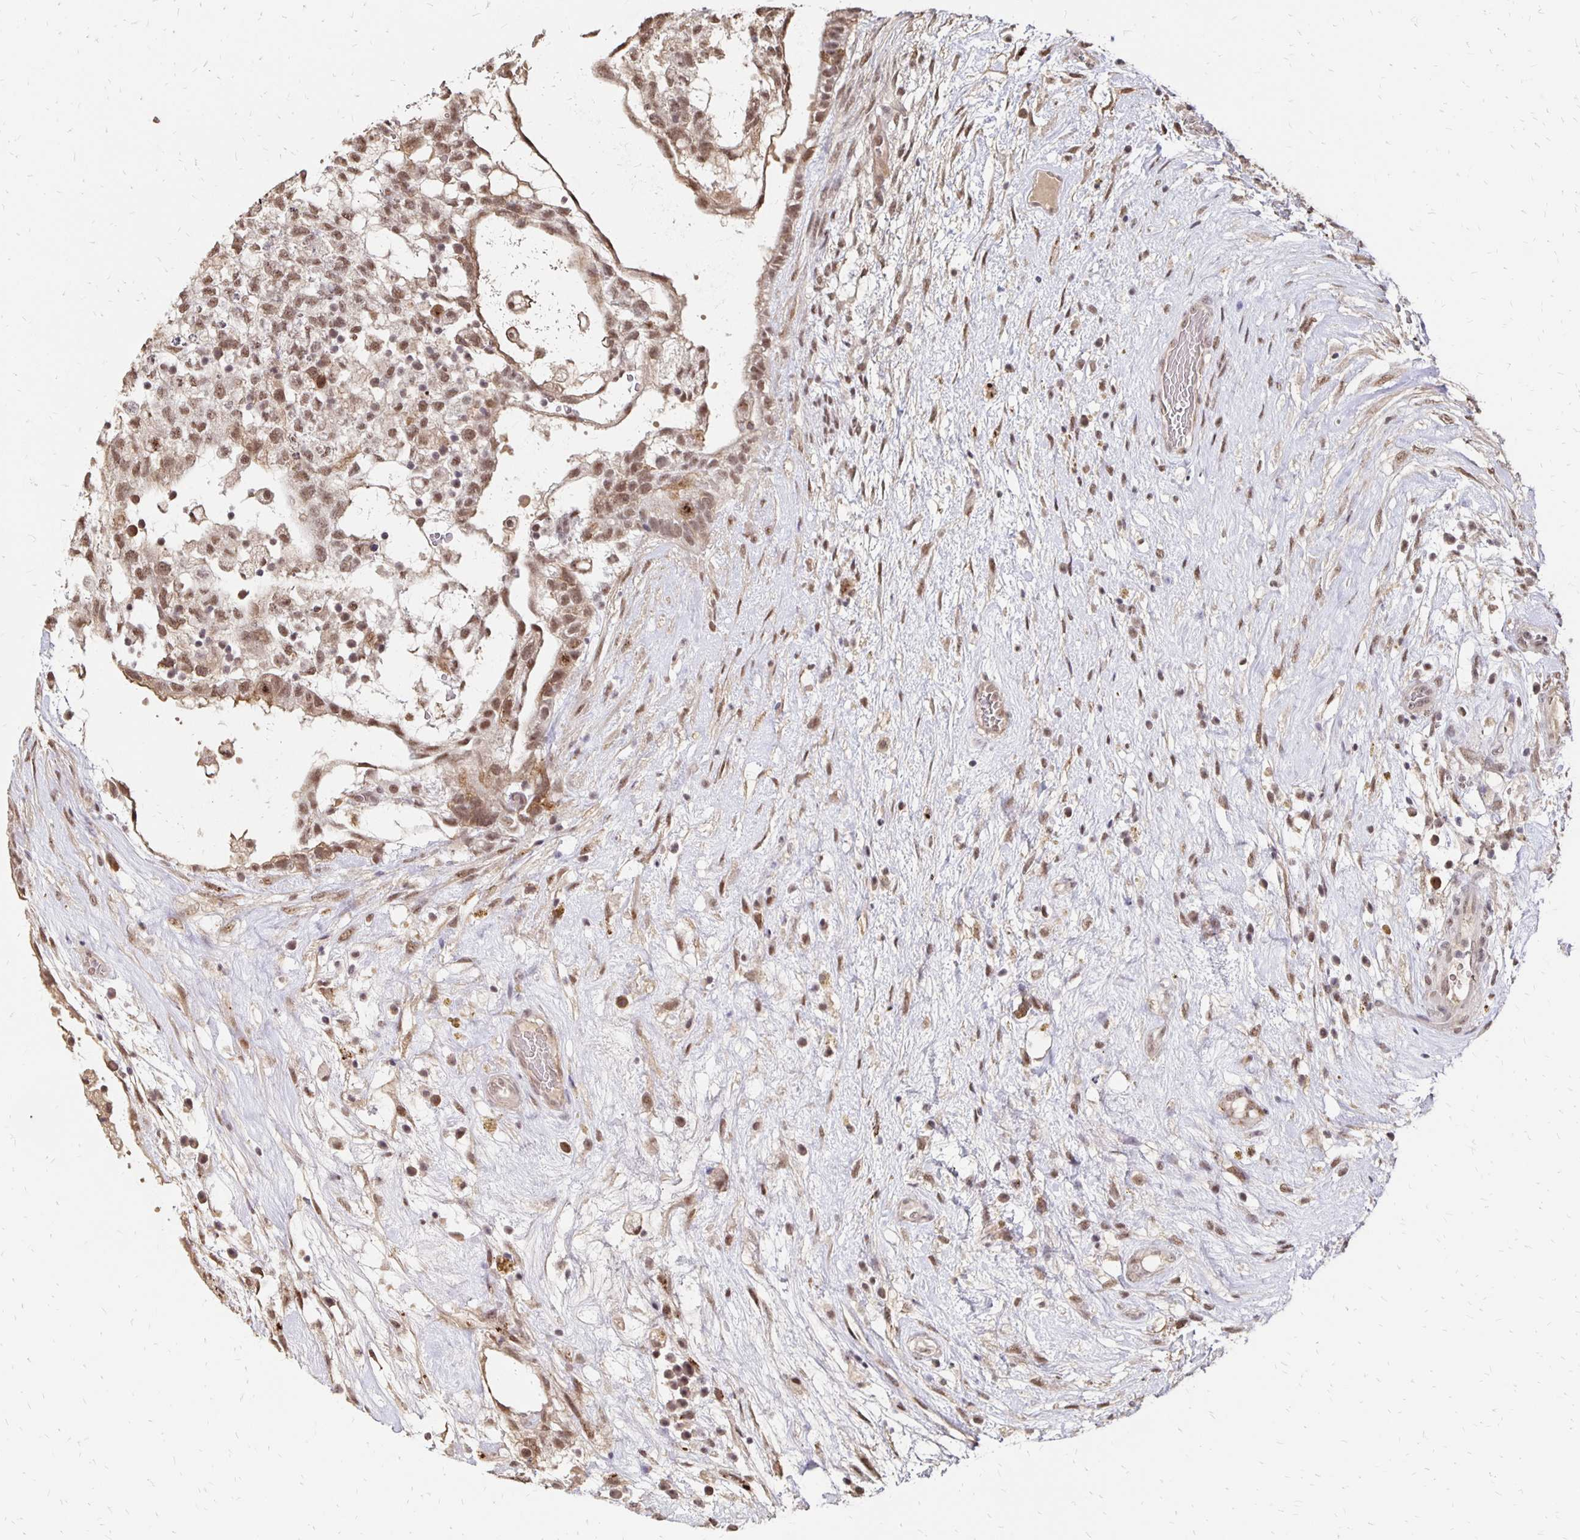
{"staining": {"intensity": "moderate", "quantity": ">75%", "location": "nuclear"}, "tissue": "testis cancer", "cell_type": "Tumor cells", "image_type": "cancer", "snomed": [{"axis": "morphology", "description": "Normal tissue, NOS"}, {"axis": "morphology", "description": "Carcinoma, Embryonal, NOS"}, {"axis": "topography", "description": "Testis"}], "caption": "Protein staining reveals moderate nuclear expression in about >75% of tumor cells in embryonal carcinoma (testis).", "gene": "CLASRP", "patient": {"sex": "male", "age": 32}}